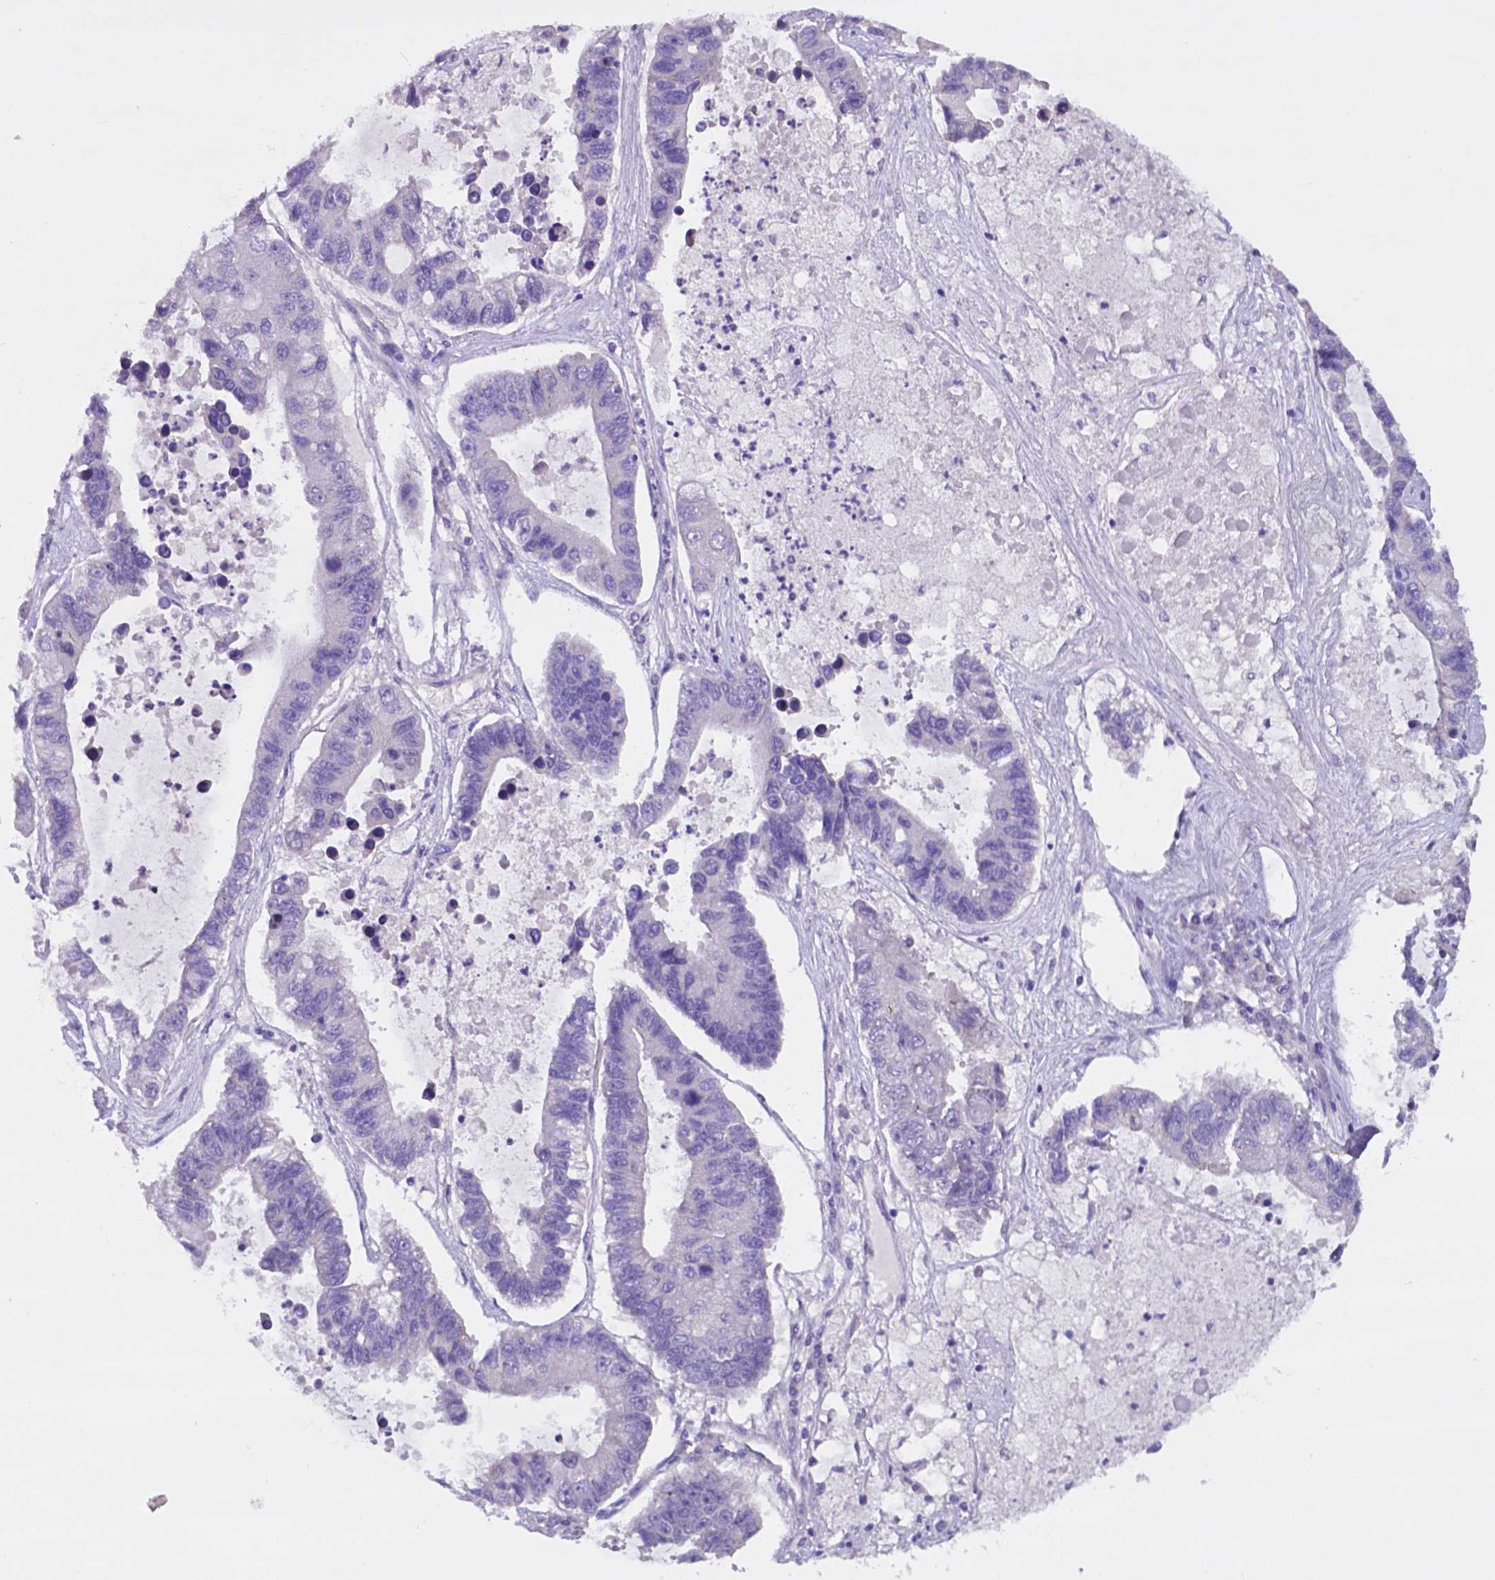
{"staining": {"intensity": "negative", "quantity": "none", "location": "none"}, "tissue": "lung cancer", "cell_type": "Tumor cells", "image_type": "cancer", "snomed": [{"axis": "morphology", "description": "Adenocarcinoma, NOS"}, {"axis": "topography", "description": "Bronchus"}, {"axis": "topography", "description": "Lung"}], "caption": "This is a histopathology image of IHC staining of adenocarcinoma (lung), which shows no positivity in tumor cells.", "gene": "PFKFB4", "patient": {"sex": "female", "age": 51}}